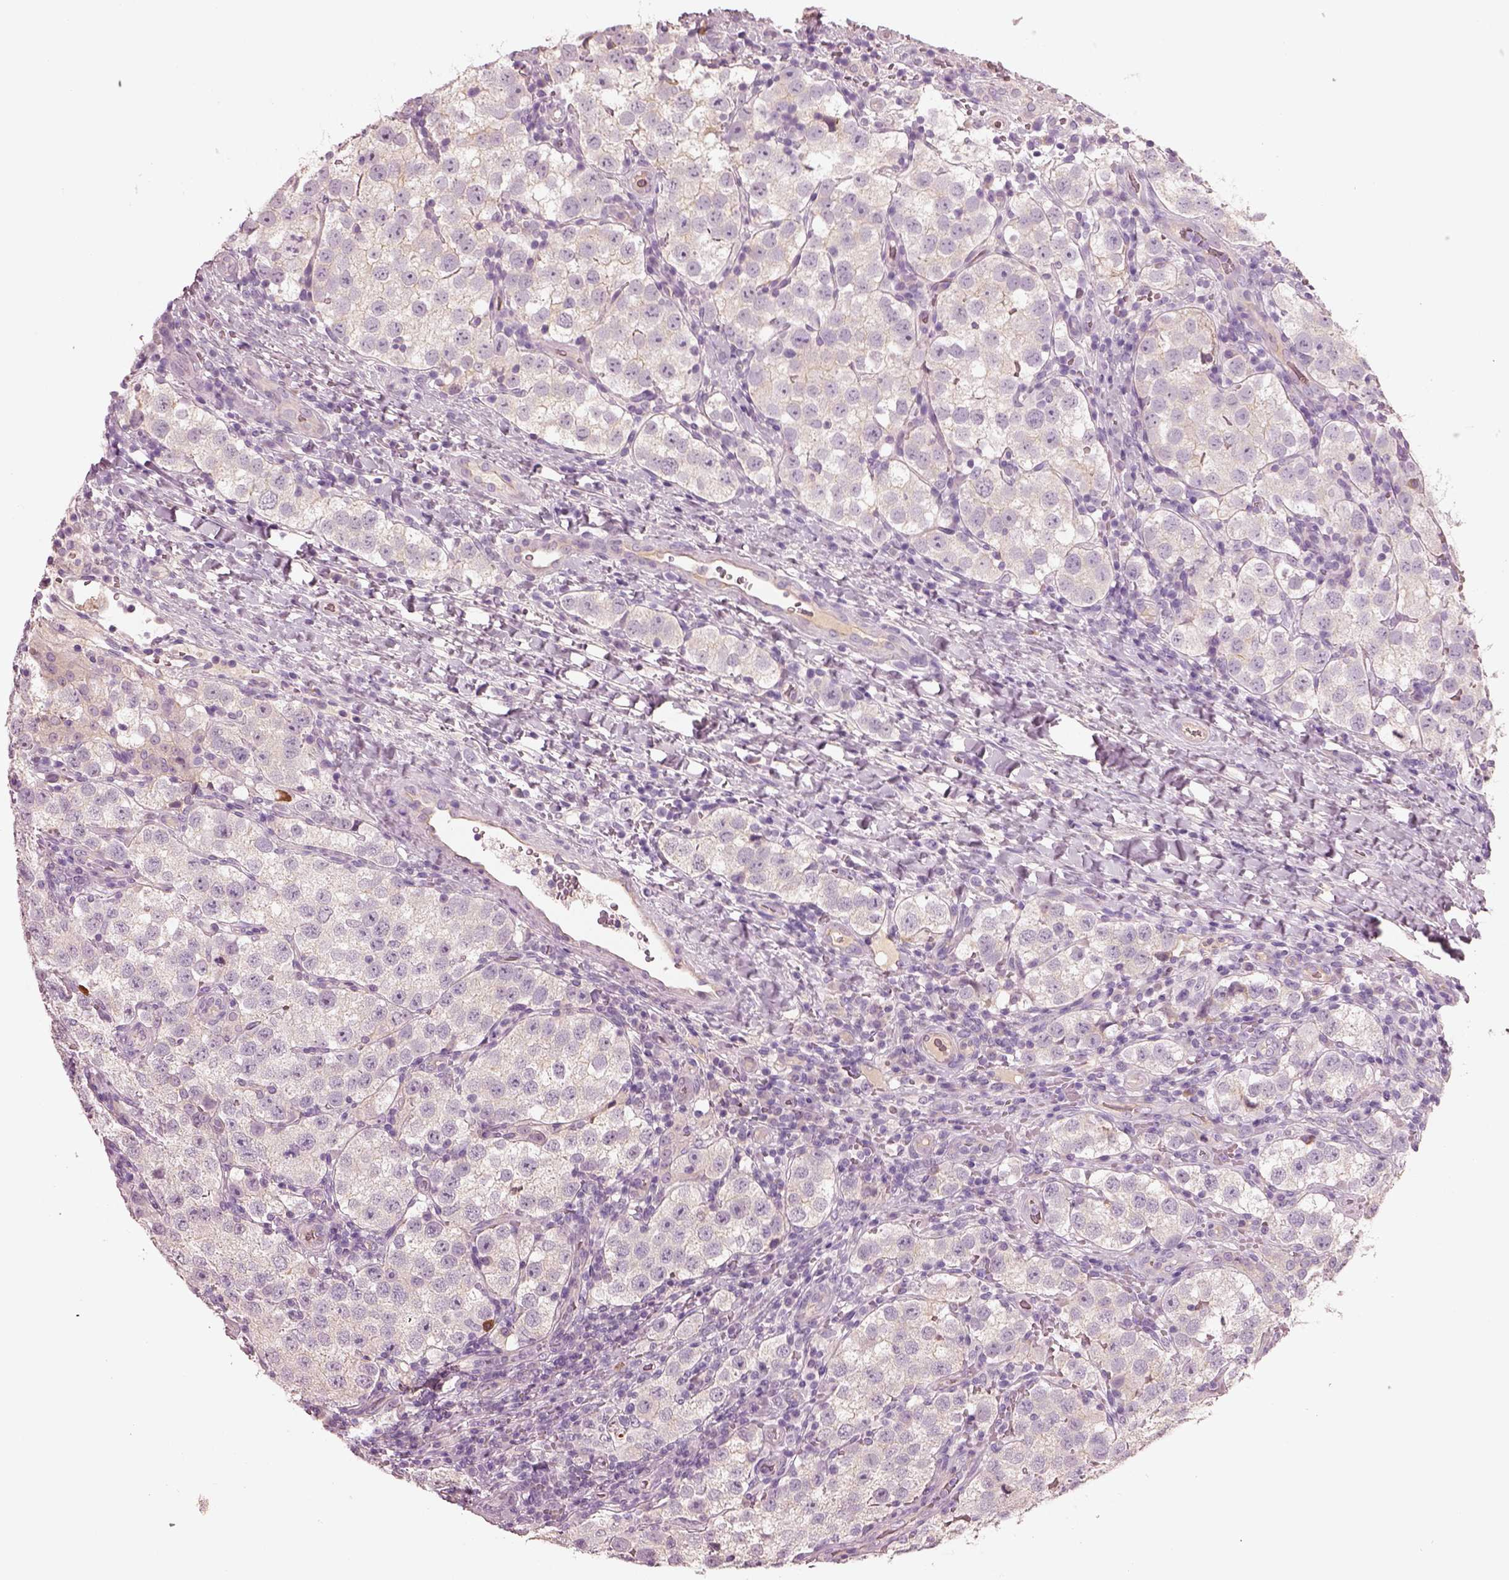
{"staining": {"intensity": "negative", "quantity": "none", "location": "none"}, "tissue": "testis cancer", "cell_type": "Tumor cells", "image_type": "cancer", "snomed": [{"axis": "morphology", "description": "Seminoma, NOS"}, {"axis": "topography", "description": "Testis"}], "caption": "Histopathology image shows no protein positivity in tumor cells of testis cancer tissue.", "gene": "IGLL1", "patient": {"sex": "male", "age": 37}}